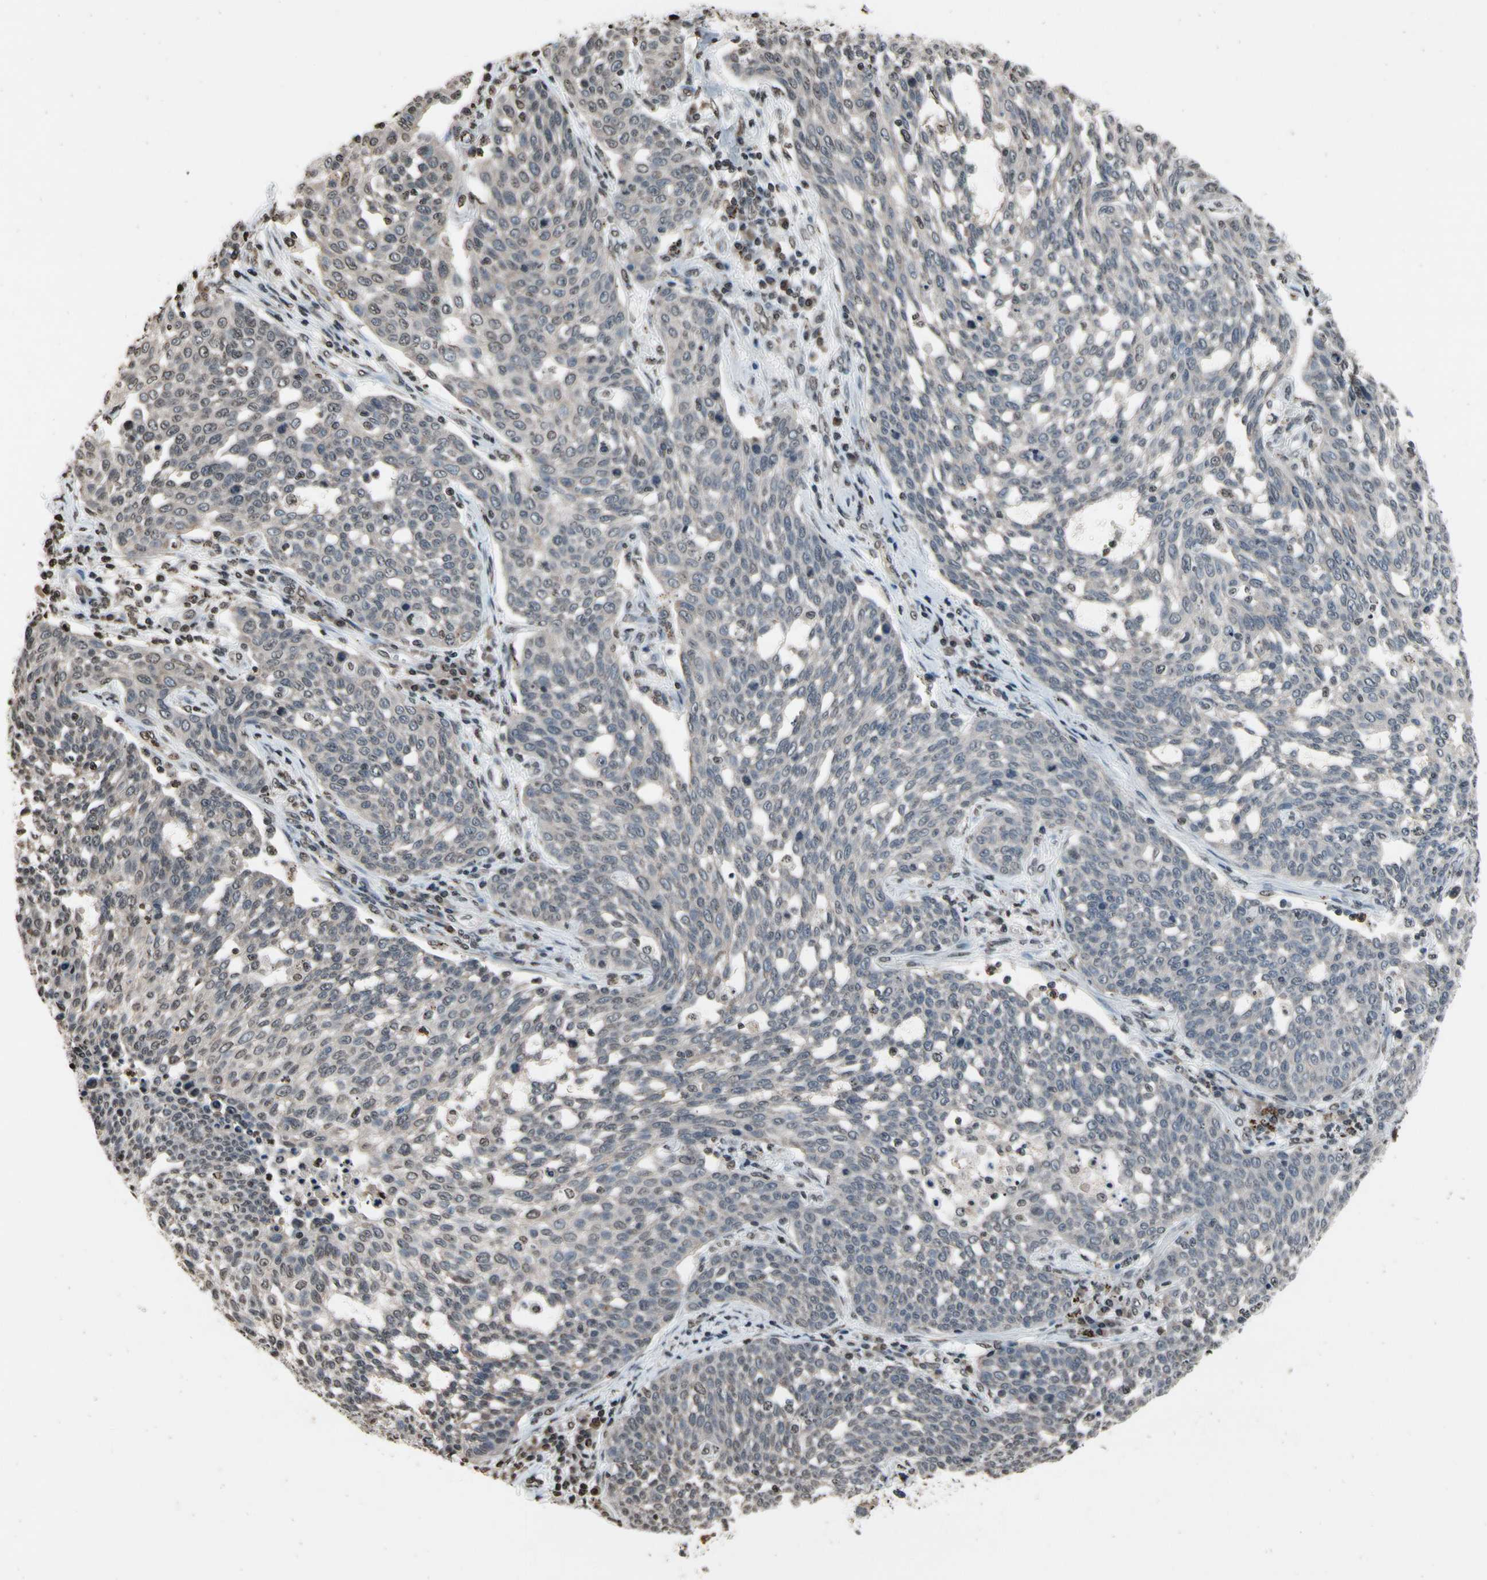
{"staining": {"intensity": "negative", "quantity": "none", "location": "none"}, "tissue": "cervical cancer", "cell_type": "Tumor cells", "image_type": "cancer", "snomed": [{"axis": "morphology", "description": "Squamous cell carcinoma, NOS"}, {"axis": "topography", "description": "Cervix"}], "caption": "Cervical cancer (squamous cell carcinoma) was stained to show a protein in brown. There is no significant positivity in tumor cells. (DAB immunohistochemistry (IHC) visualized using brightfield microscopy, high magnification).", "gene": "HIPK2", "patient": {"sex": "female", "age": 34}}